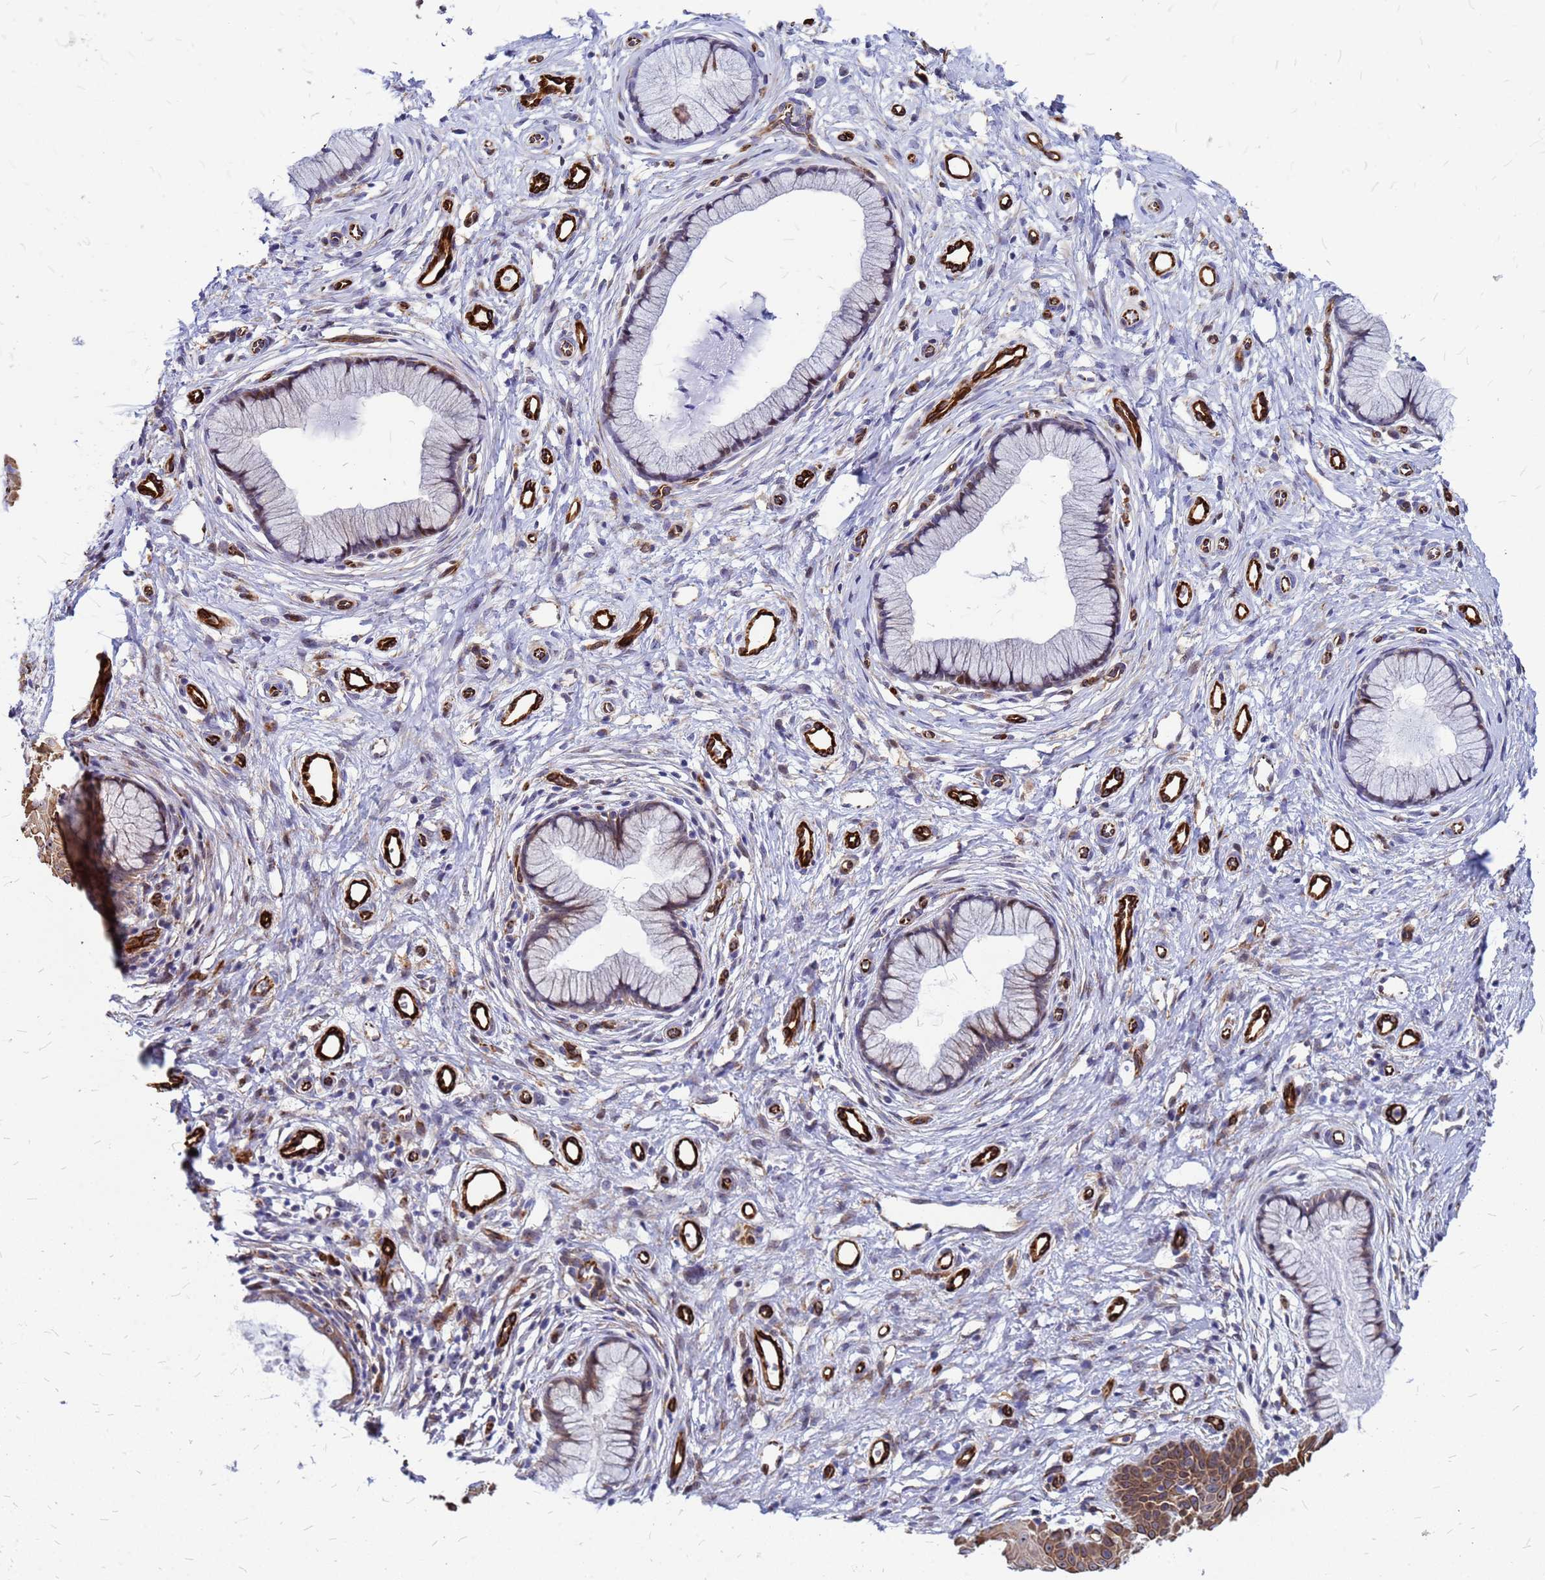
{"staining": {"intensity": "negative", "quantity": "none", "location": "none"}, "tissue": "cervix", "cell_type": "Glandular cells", "image_type": "normal", "snomed": [{"axis": "morphology", "description": "Normal tissue, NOS"}, {"axis": "topography", "description": "Cervix"}], "caption": "Immunohistochemistry photomicrograph of benign cervix stained for a protein (brown), which reveals no expression in glandular cells.", "gene": "NOSTRIN", "patient": {"sex": "female", "age": 36}}